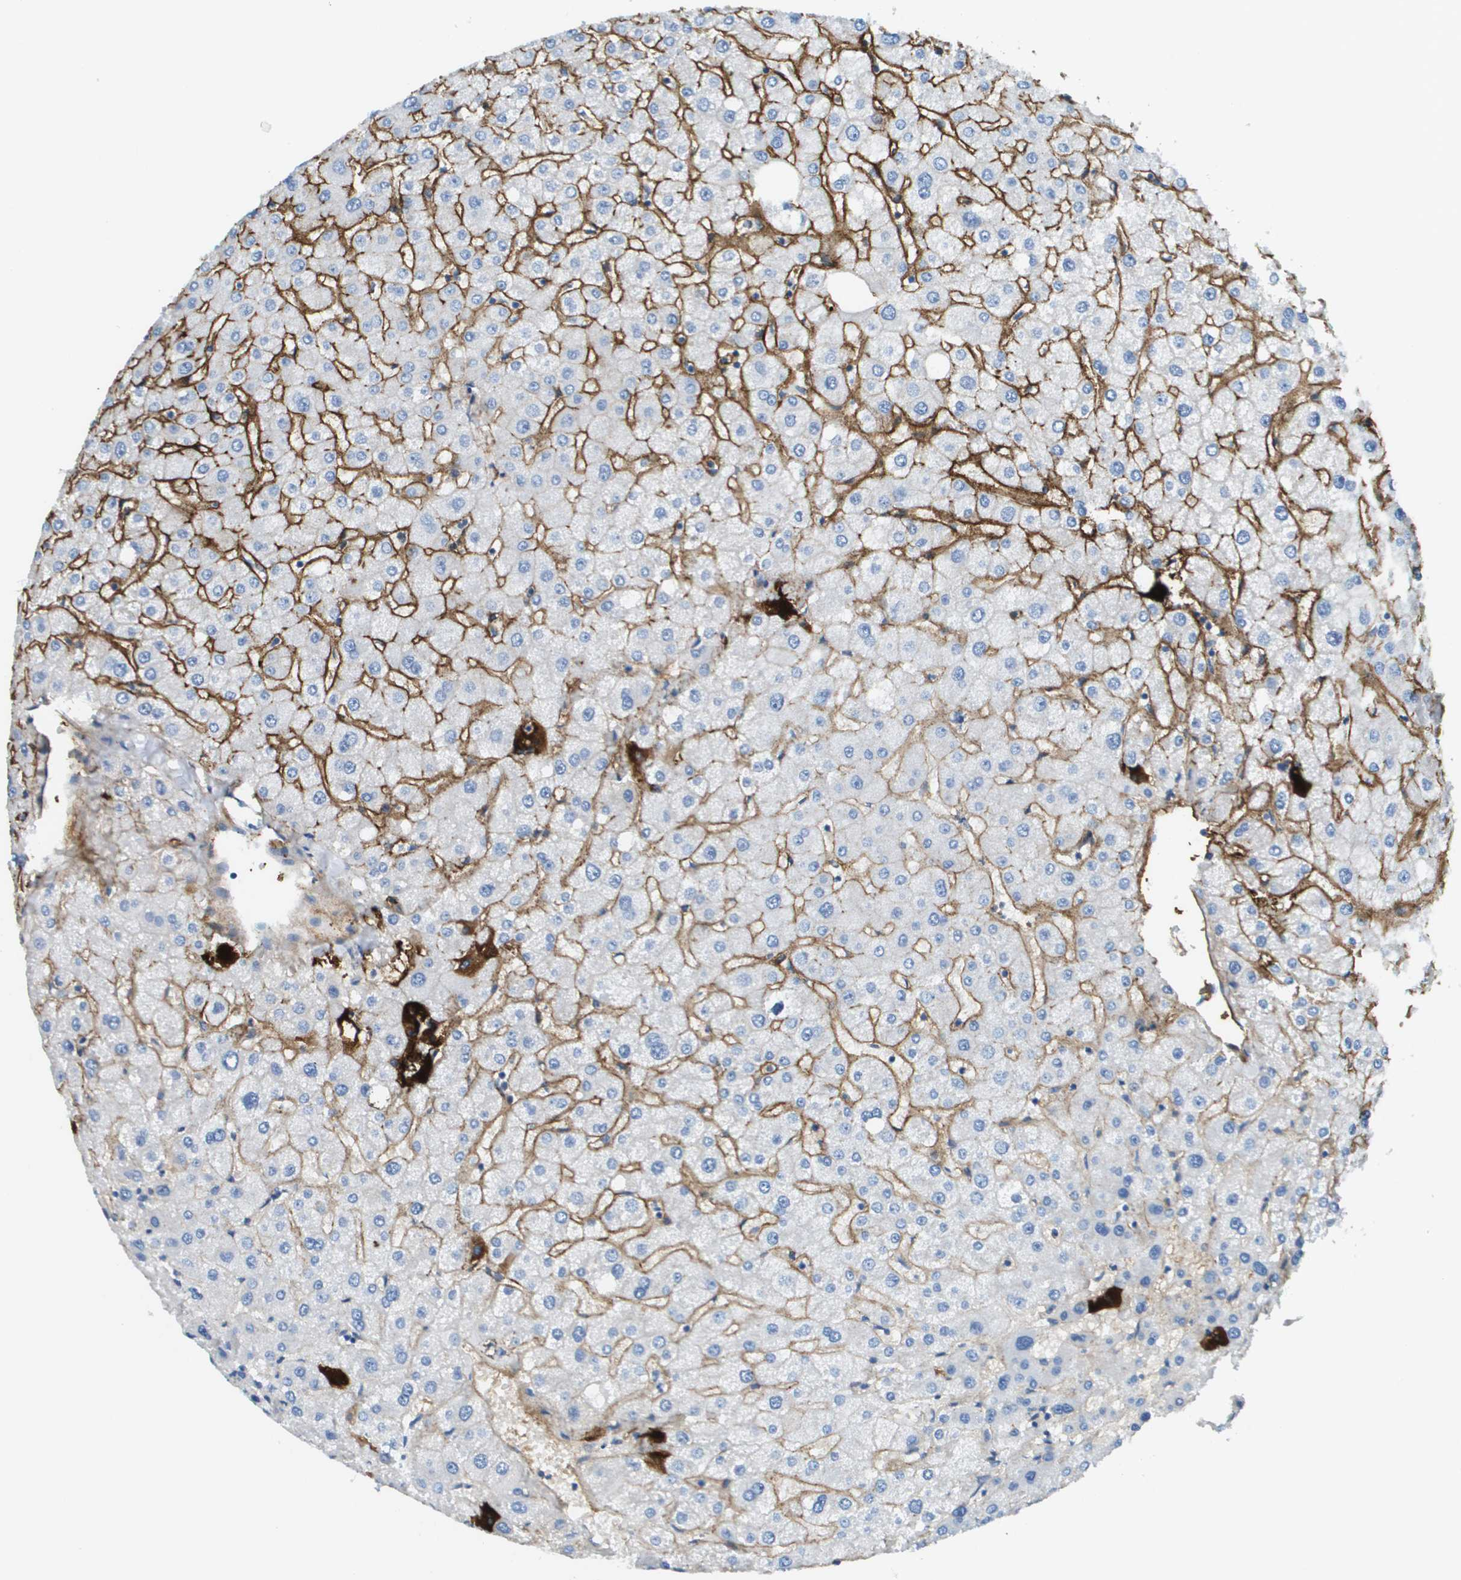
{"staining": {"intensity": "negative", "quantity": "none", "location": "none"}, "tissue": "liver", "cell_type": "Cholangiocytes", "image_type": "normal", "snomed": [{"axis": "morphology", "description": "Normal tissue, NOS"}, {"axis": "topography", "description": "Liver"}], "caption": "IHC image of benign liver: human liver stained with DAB (3,3'-diaminobenzidine) displays no significant protein positivity in cholangiocytes.", "gene": "SDC1", "patient": {"sex": "male", "age": 73}}